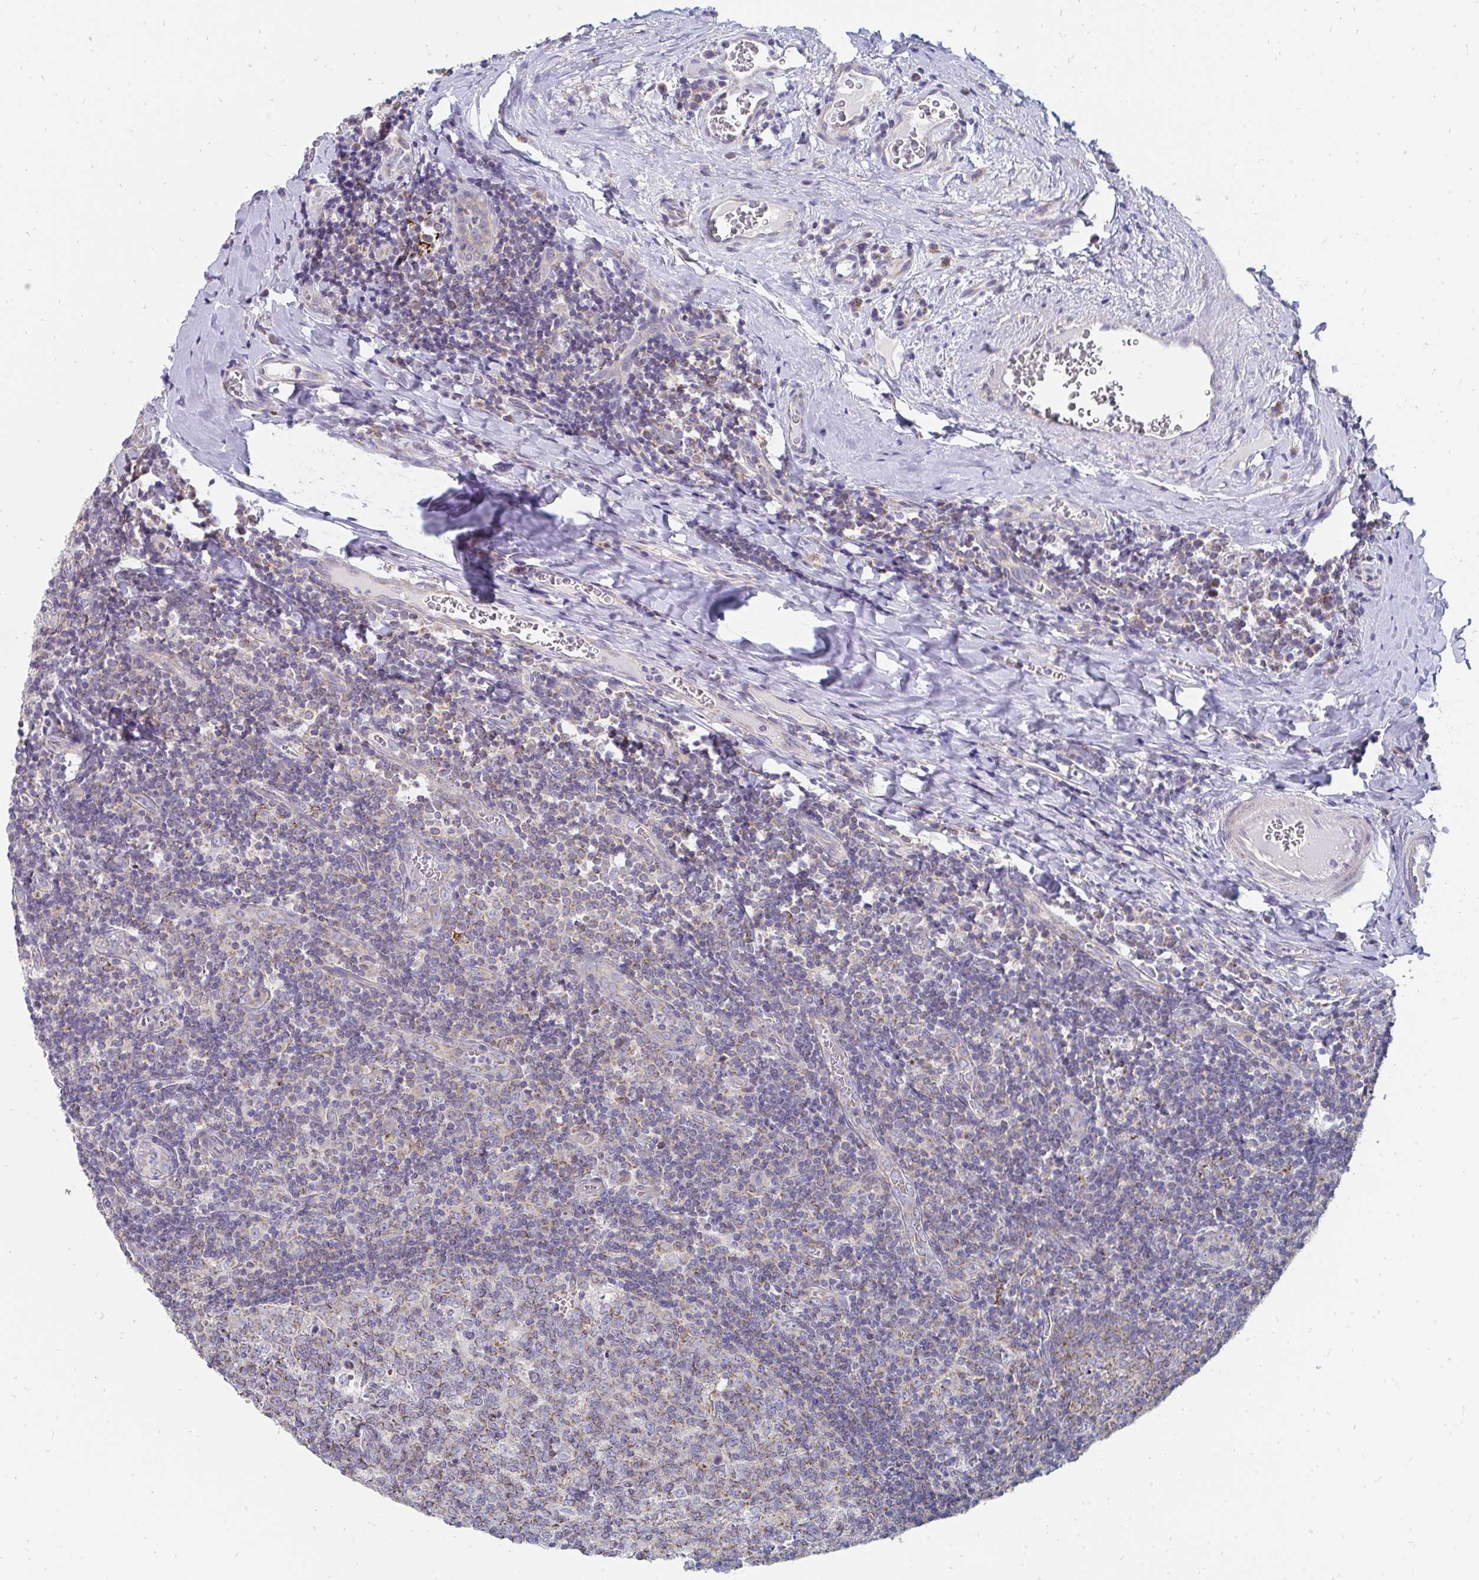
{"staining": {"intensity": "moderate", "quantity": "25%-75%", "location": "cytoplasmic/membranous"}, "tissue": "tonsil", "cell_type": "Germinal center cells", "image_type": "normal", "snomed": [{"axis": "morphology", "description": "Normal tissue, NOS"}, {"axis": "morphology", "description": "Inflammation, NOS"}, {"axis": "topography", "description": "Tonsil"}], "caption": "A photomicrograph of human tonsil stained for a protein demonstrates moderate cytoplasmic/membranous brown staining in germinal center cells. Nuclei are stained in blue.", "gene": "PC", "patient": {"sex": "female", "age": 31}}